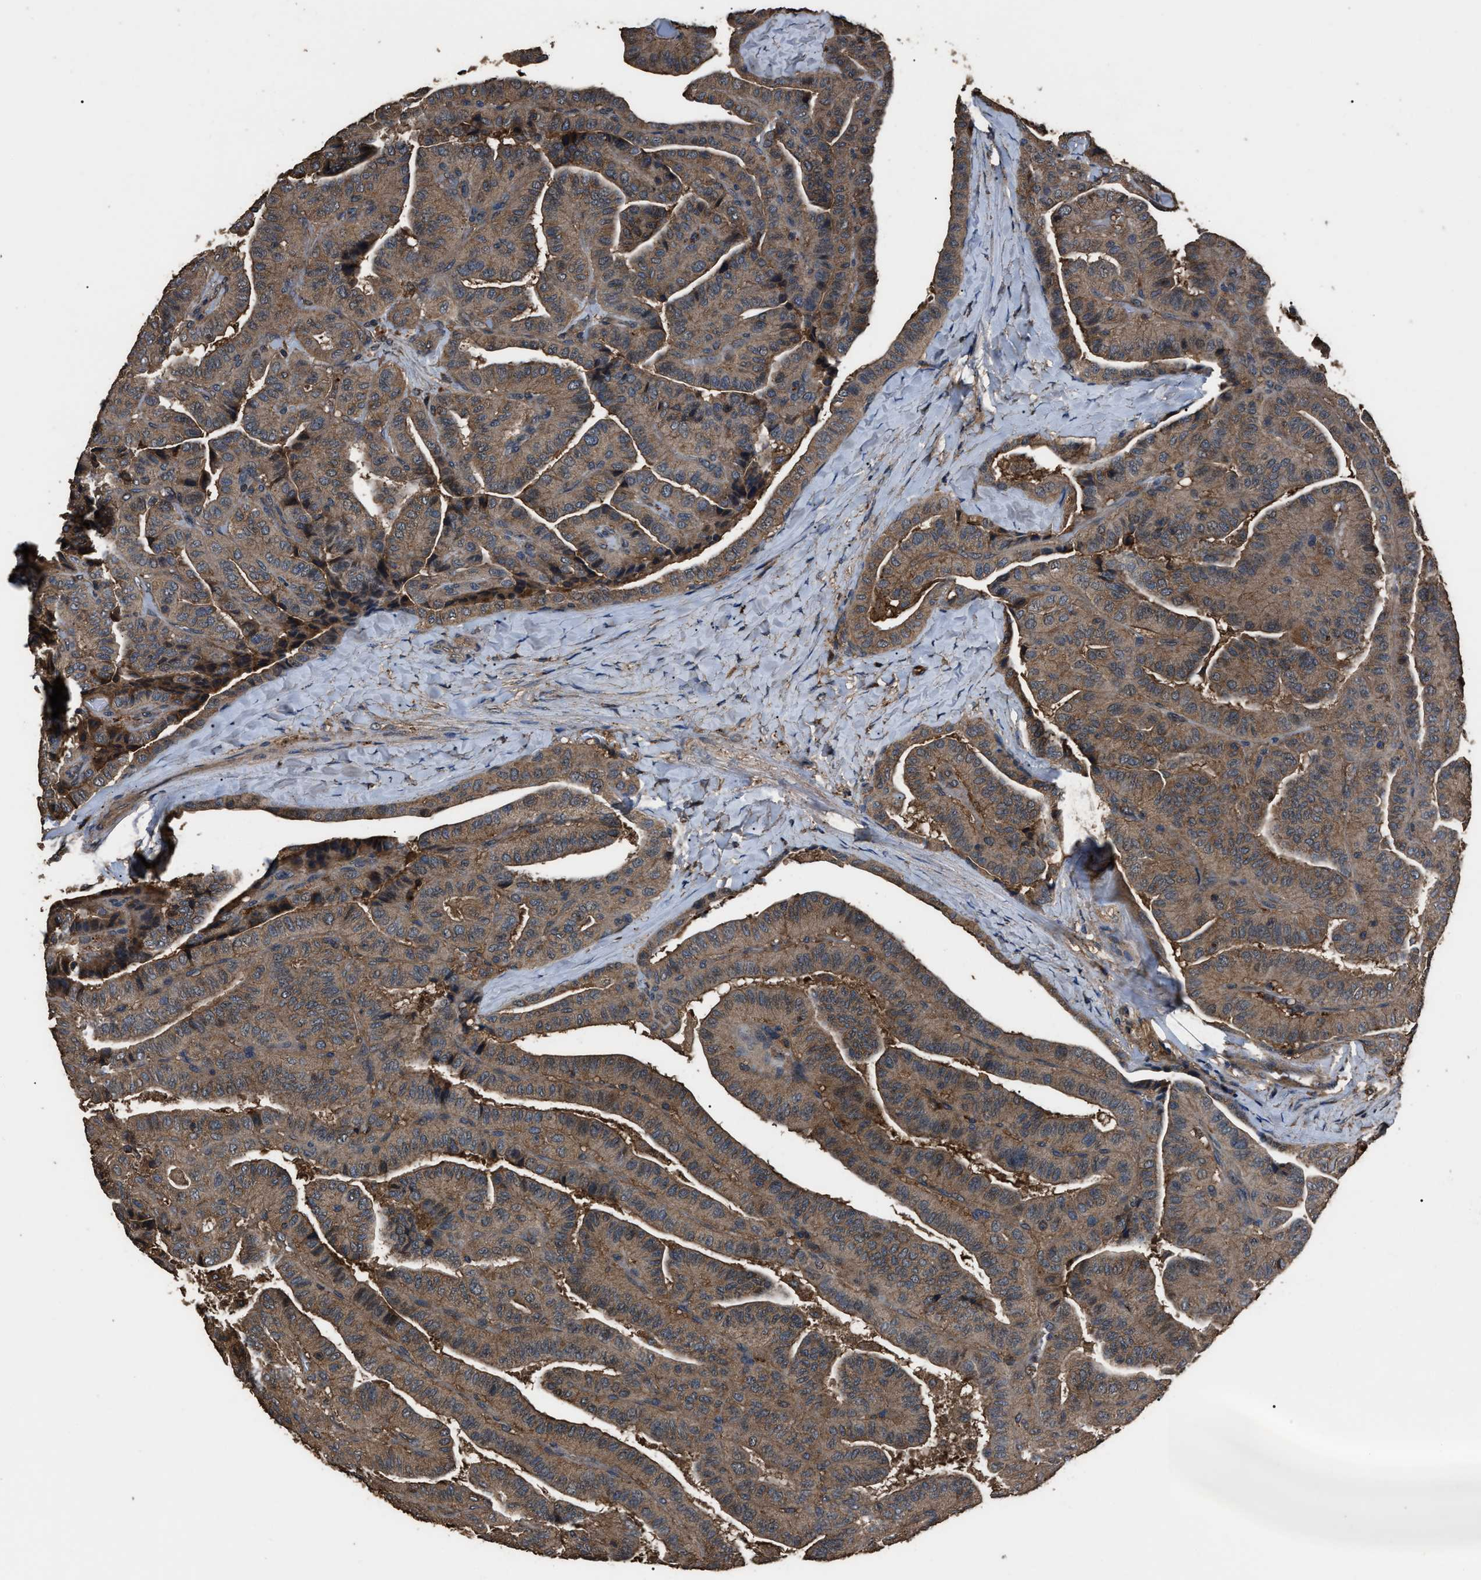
{"staining": {"intensity": "moderate", "quantity": ">75%", "location": "cytoplasmic/membranous"}, "tissue": "thyroid cancer", "cell_type": "Tumor cells", "image_type": "cancer", "snomed": [{"axis": "morphology", "description": "Papillary adenocarcinoma, NOS"}, {"axis": "topography", "description": "Thyroid gland"}], "caption": "Tumor cells demonstrate moderate cytoplasmic/membranous staining in approximately >75% of cells in thyroid cancer. Ihc stains the protein in brown and the nuclei are stained blue.", "gene": "RNF216", "patient": {"sex": "male", "age": 77}}